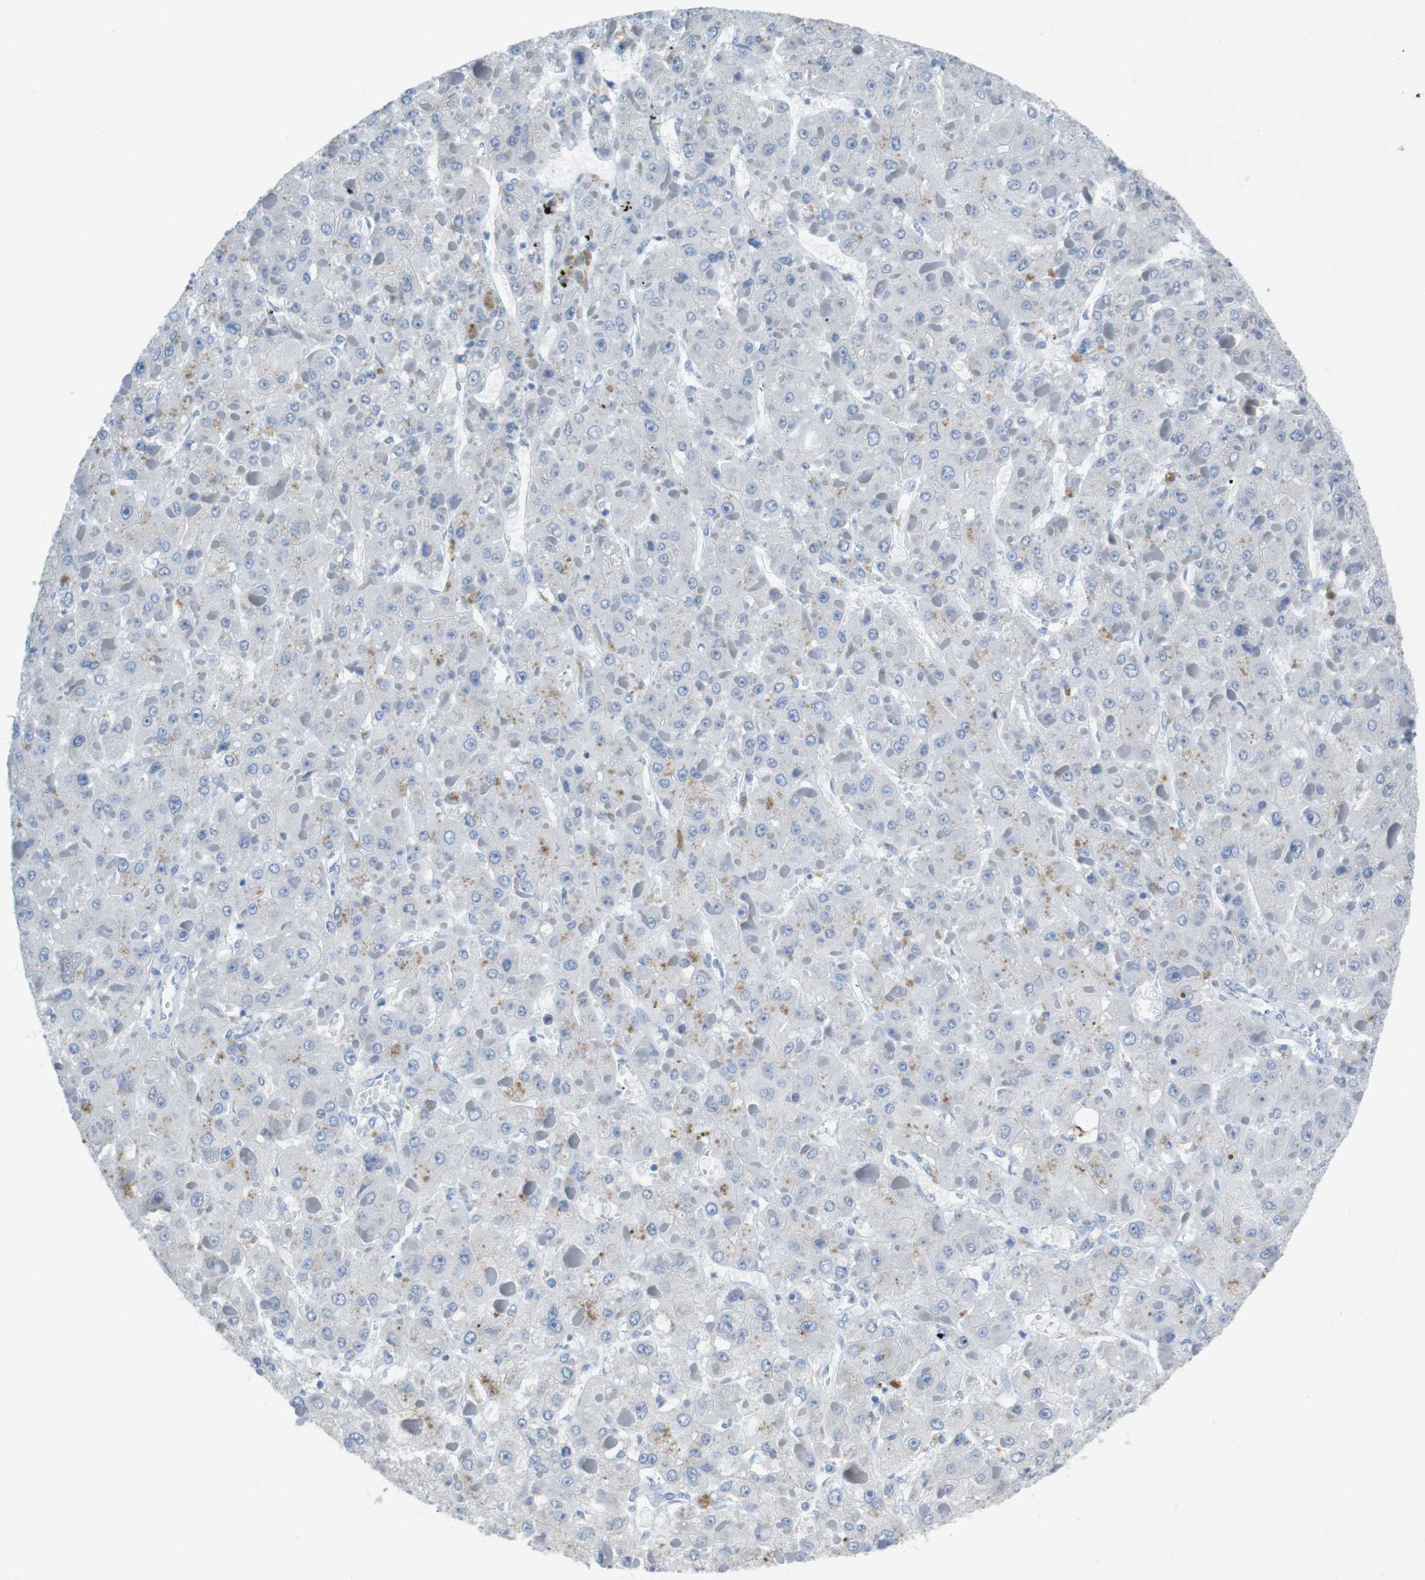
{"staining": {"intensity": "negative", "quantity": "none", "location": "none"}, "tissue": "liver cancer", "cell_type": "Tumor cells", "image_type": "cancer", "snomed": [{"axis": "morphology", "description": "Carcinoma, Hepatocellular, NOS"}, {"axis": "topography", "description": "Liver"}], "caption": "Tumor cells show no significant protein staining in liver cancer. (DAB immunohistochemistry visualized using brightfield microscopy, high magnification).", "gene": "SALL4", "patient": {"sex": "female", "age": 73}}